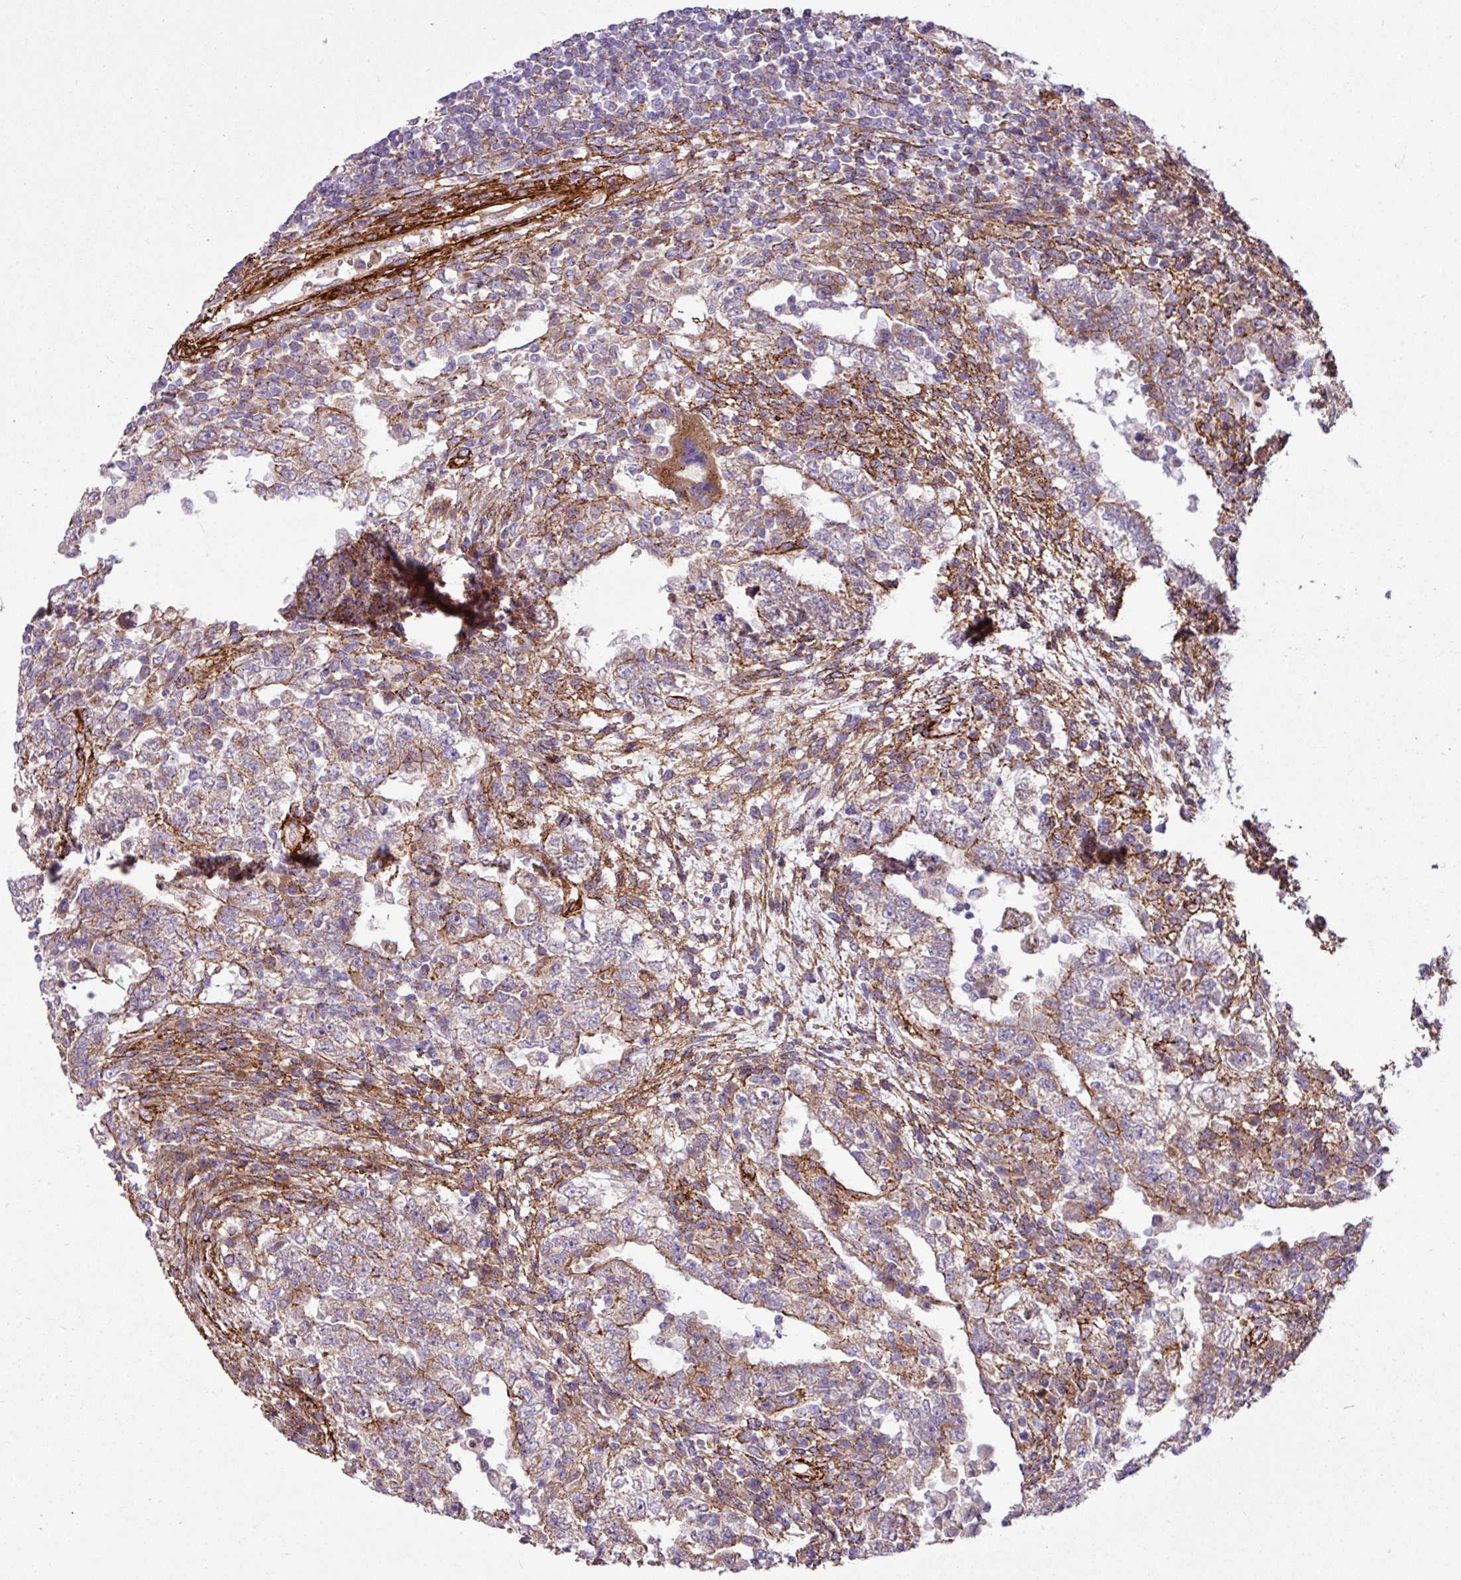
{"staining": {"intensity": "moderate", "quantity": "25%-75%", "location": "cytoplasmic/membranous"}, "tissue": "testis cancer", "cell_type": "Tumor cells", "image_type": "cancer", "snomed": [{"axis": "morphology", "description": "Carcinoma, Embryonal, NOS"}, {"axis": "topography", "description": "Testis"}], "caption": "Approximately 25%-75% of tumor cells in testis cancer demonstrate moderate cytoplasmic/membranous protein expression as visualized by brown immunohistochemical staining.", "gene": "FAM47E", "patient": {"sex": "male", "age": 26}}